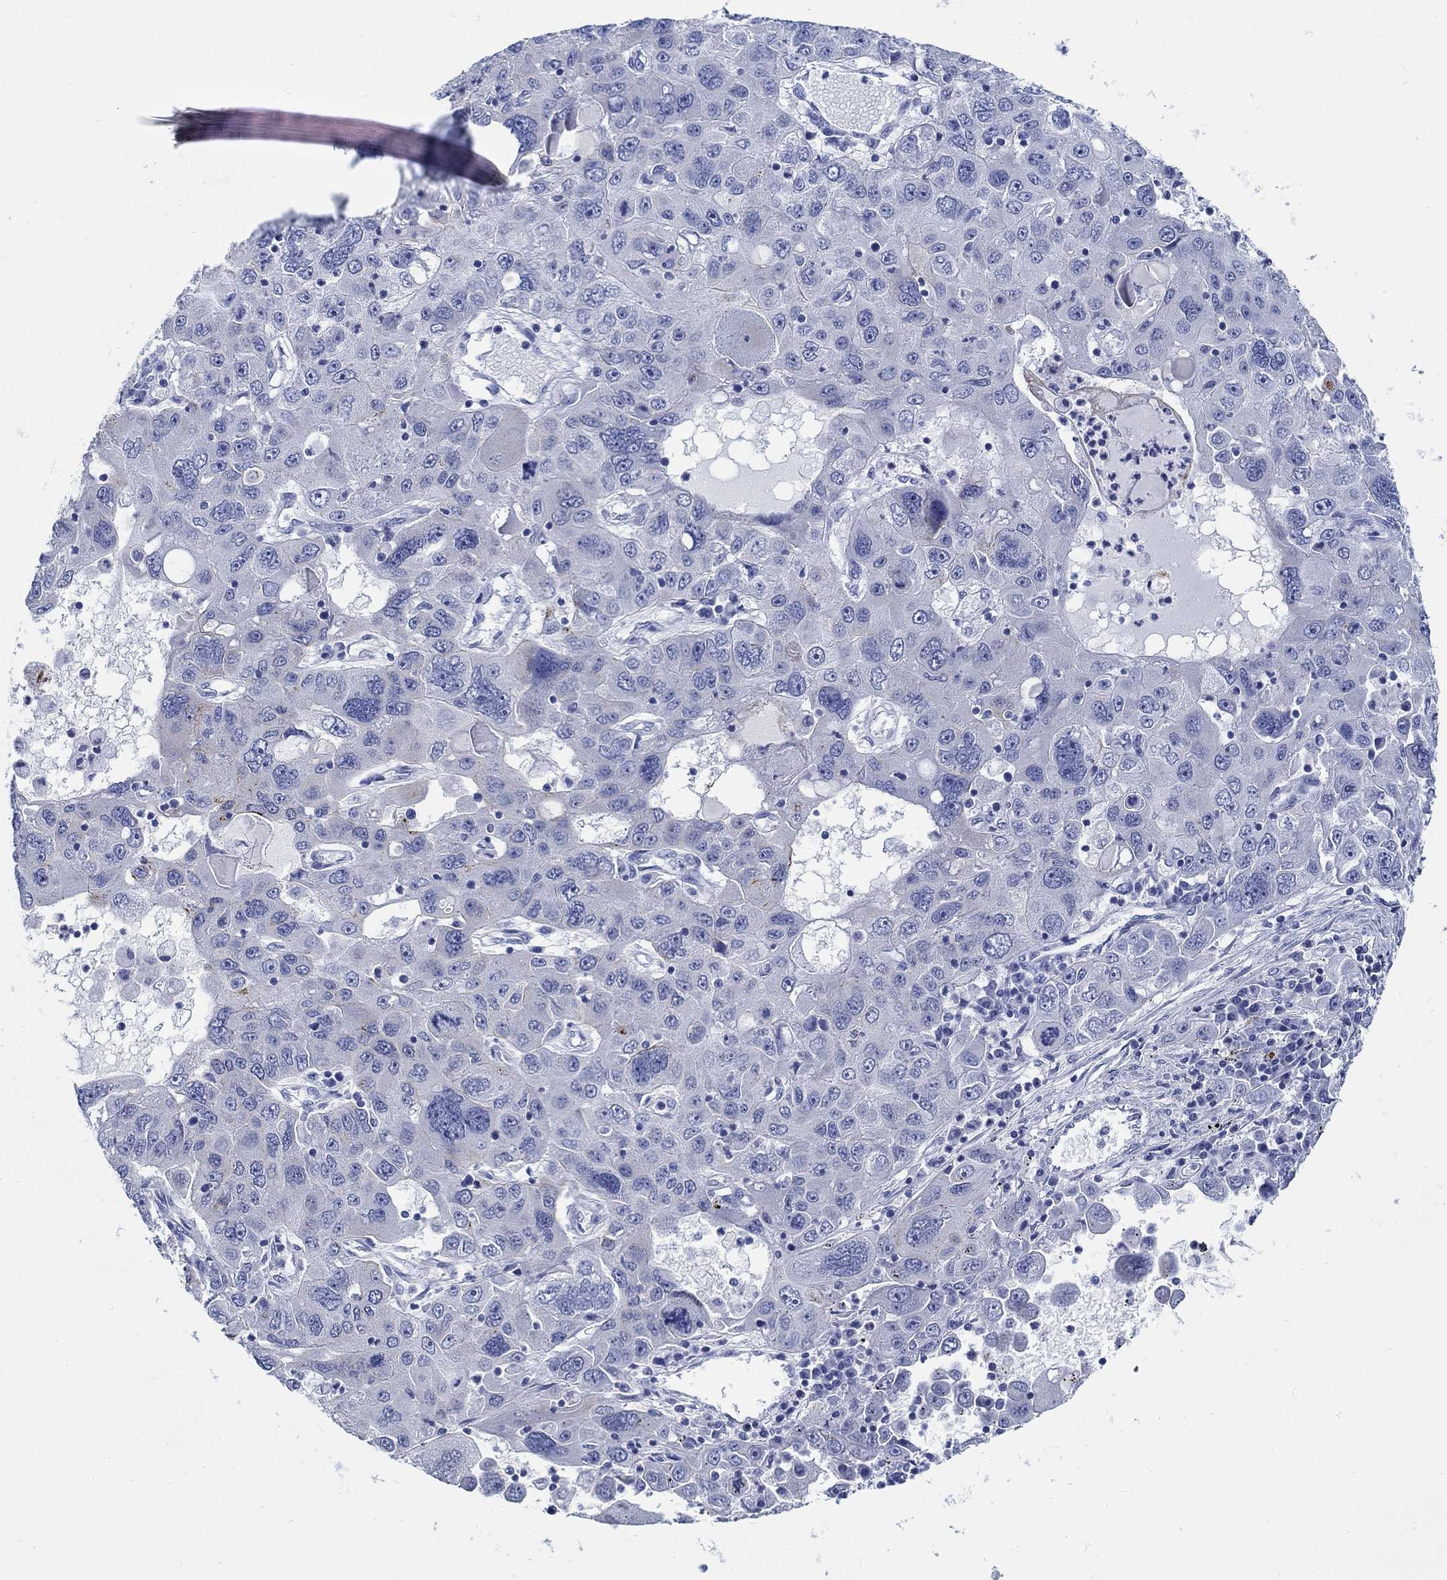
{"staining": {"intensity": "negative", "quantity": "none", "location": "none"}, "tissue": "stomach cancer", "cell_type": "Tumor cells", "image_type": "cancer", "snomed": [{"axis": "morphology", "description": "Adenocarcinoma, NOS"}, {"axis": "topography", "description": "Stomach"}], "caption": "Tumor cells are negative for brown protein staining in adenocarcinoma (stomach).", "gene": "RD3L", "patient": {"sex": "male", "age": 56}}